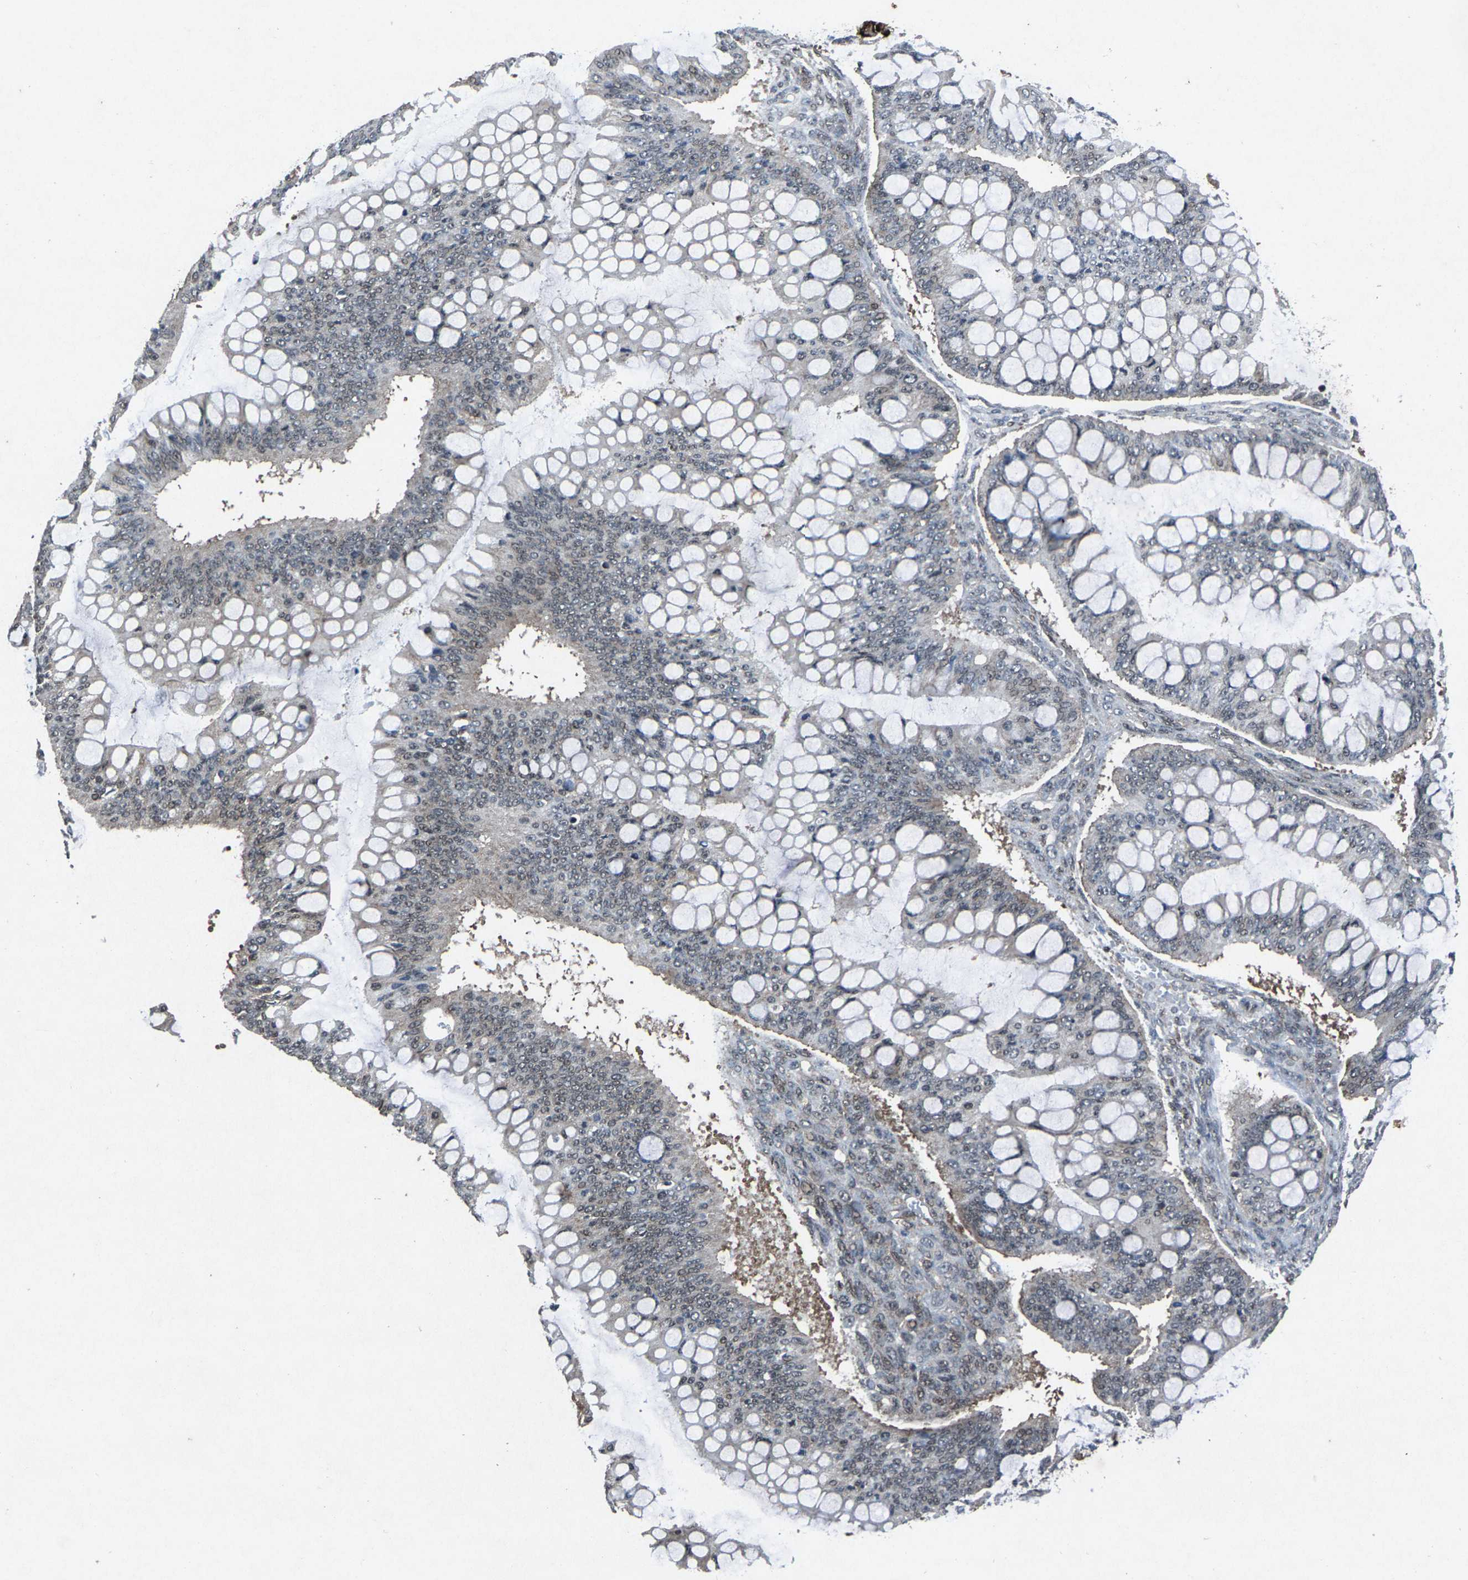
{"staining": {"intensity": "weak", "quantity": "25%-75%", "location": "nuclear"}, "tissue": "ovarian cancer", "cell_type": "Tumor cells", "image_type": "cancer", "snomed": [{"axis": "morphology", "description": "Cystadenocarcinoma, mucinous, NOS"}, {"axis": "topography", "description": "Ovary"}], "caption": "Mucinous cystadenocarcinoma (ovarian) stained with DAB (3,3'-diaminobenzidine) IHC demonstrates low levels of weak nuclear positivity in approximately 25%-75% of tumor cells.", "gene": "ATXN3", "patient": {"sex": "female", "age": 73}}